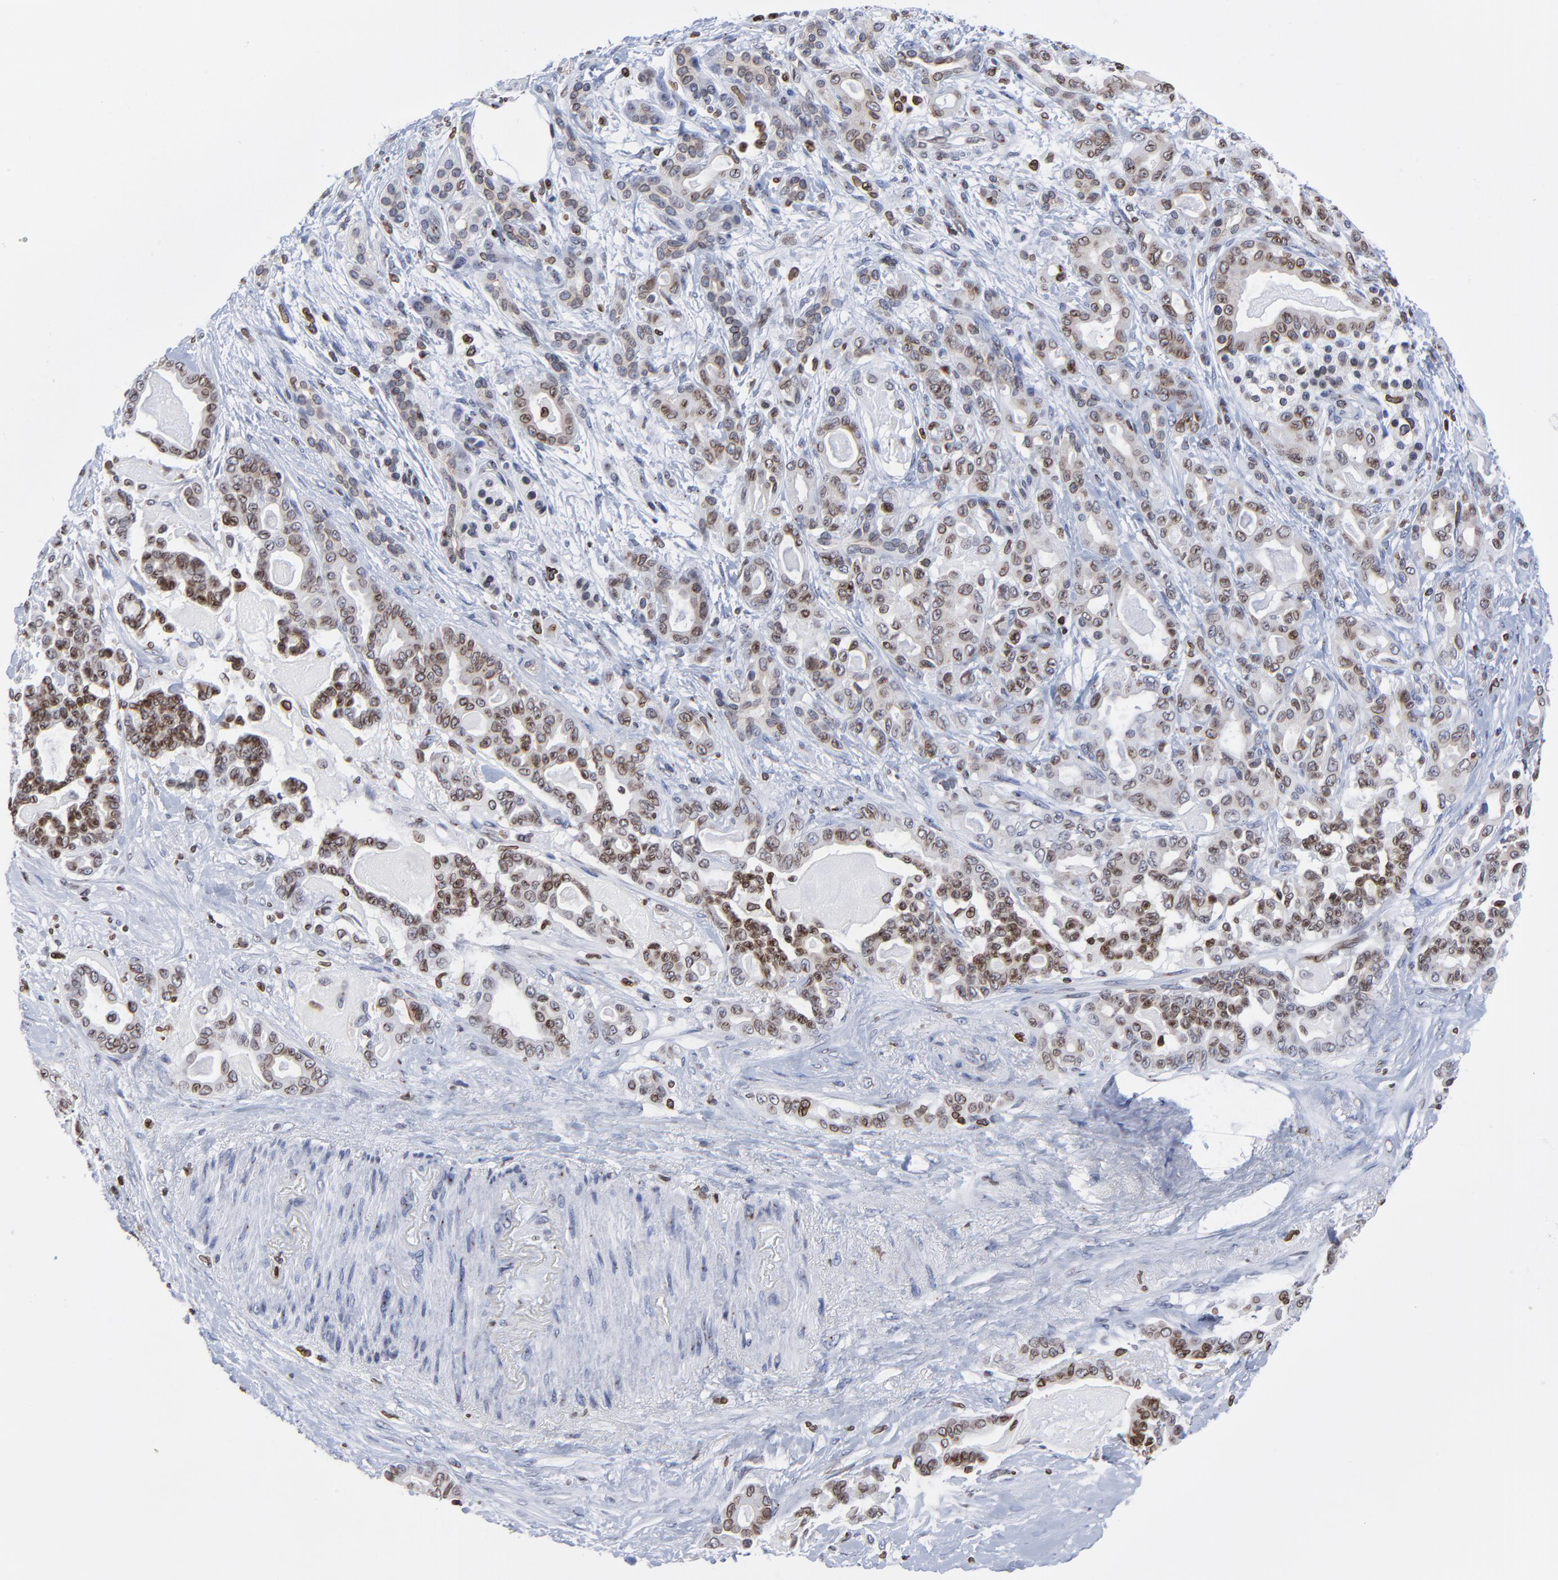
{"staining": {"intensity": "moderate", "quantity": ">75%", "location": "cytoplasmic/membranous,nuclear"}, "tissue": "pancreatic cancer", "cell_type": "Tumor cells", "image_type": "cancer", "snomed": [{"axis": "morphology", "description": "Adenocarcinoma, NOS"}, {"axis": "topography", "description": "Pancreas"}], "caption": "The micrograph demonstrates staining of adenocarcinoma (pancreatic), revealing moderate cytoplasmic/membranous and nuclear protein staining (brown color) within tumor cells.", "gene": "THAP7", "patient": {"sex": "male", "age": 63}}